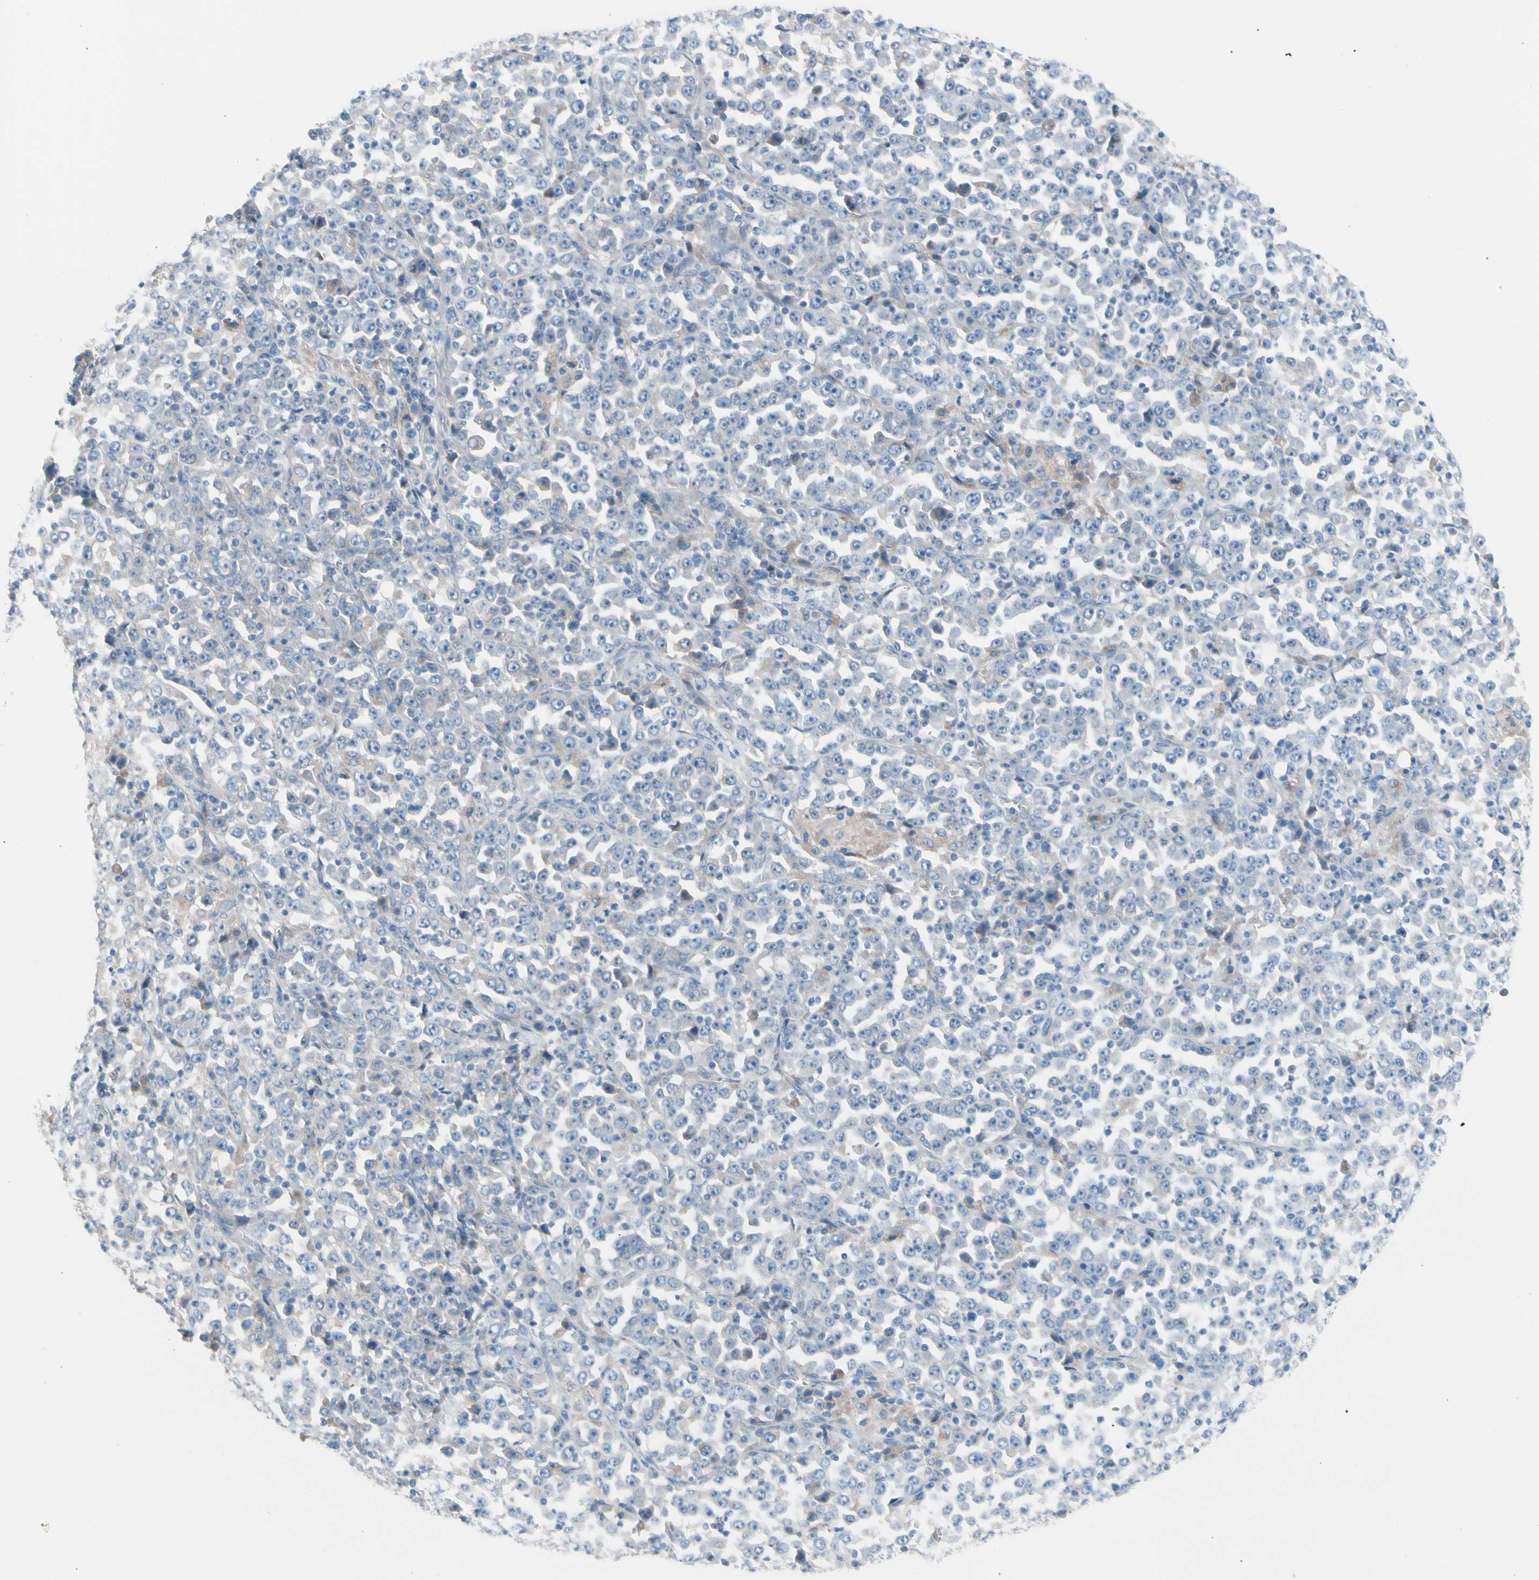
{"staining": {"intensity": "weak", "quantity": "<25%", "location": "cytoplasmic/membranous"}, "tissue": "stomach cancer", "cell_type": "Tumor cells", "image_type": "cancer", "snomed": [{"axis": "morphology", "description": "Normal tissue, NOS"}, {"axis": "morphology", "description": "Adenocarcinoma, NOS"}, {"axis": "topography", "description": "Stomach, upper"}, {"axis": "topography", "description": "Stomach"}], "caption": "DAB (3,3'-diaminobenzidine) immunohistochemical staining of adenocarcinoma (stomach) exhibits no significant expression in tumor cells.", "gene": "CASQ1", "patient": {"sex": "male", "age": 59}}